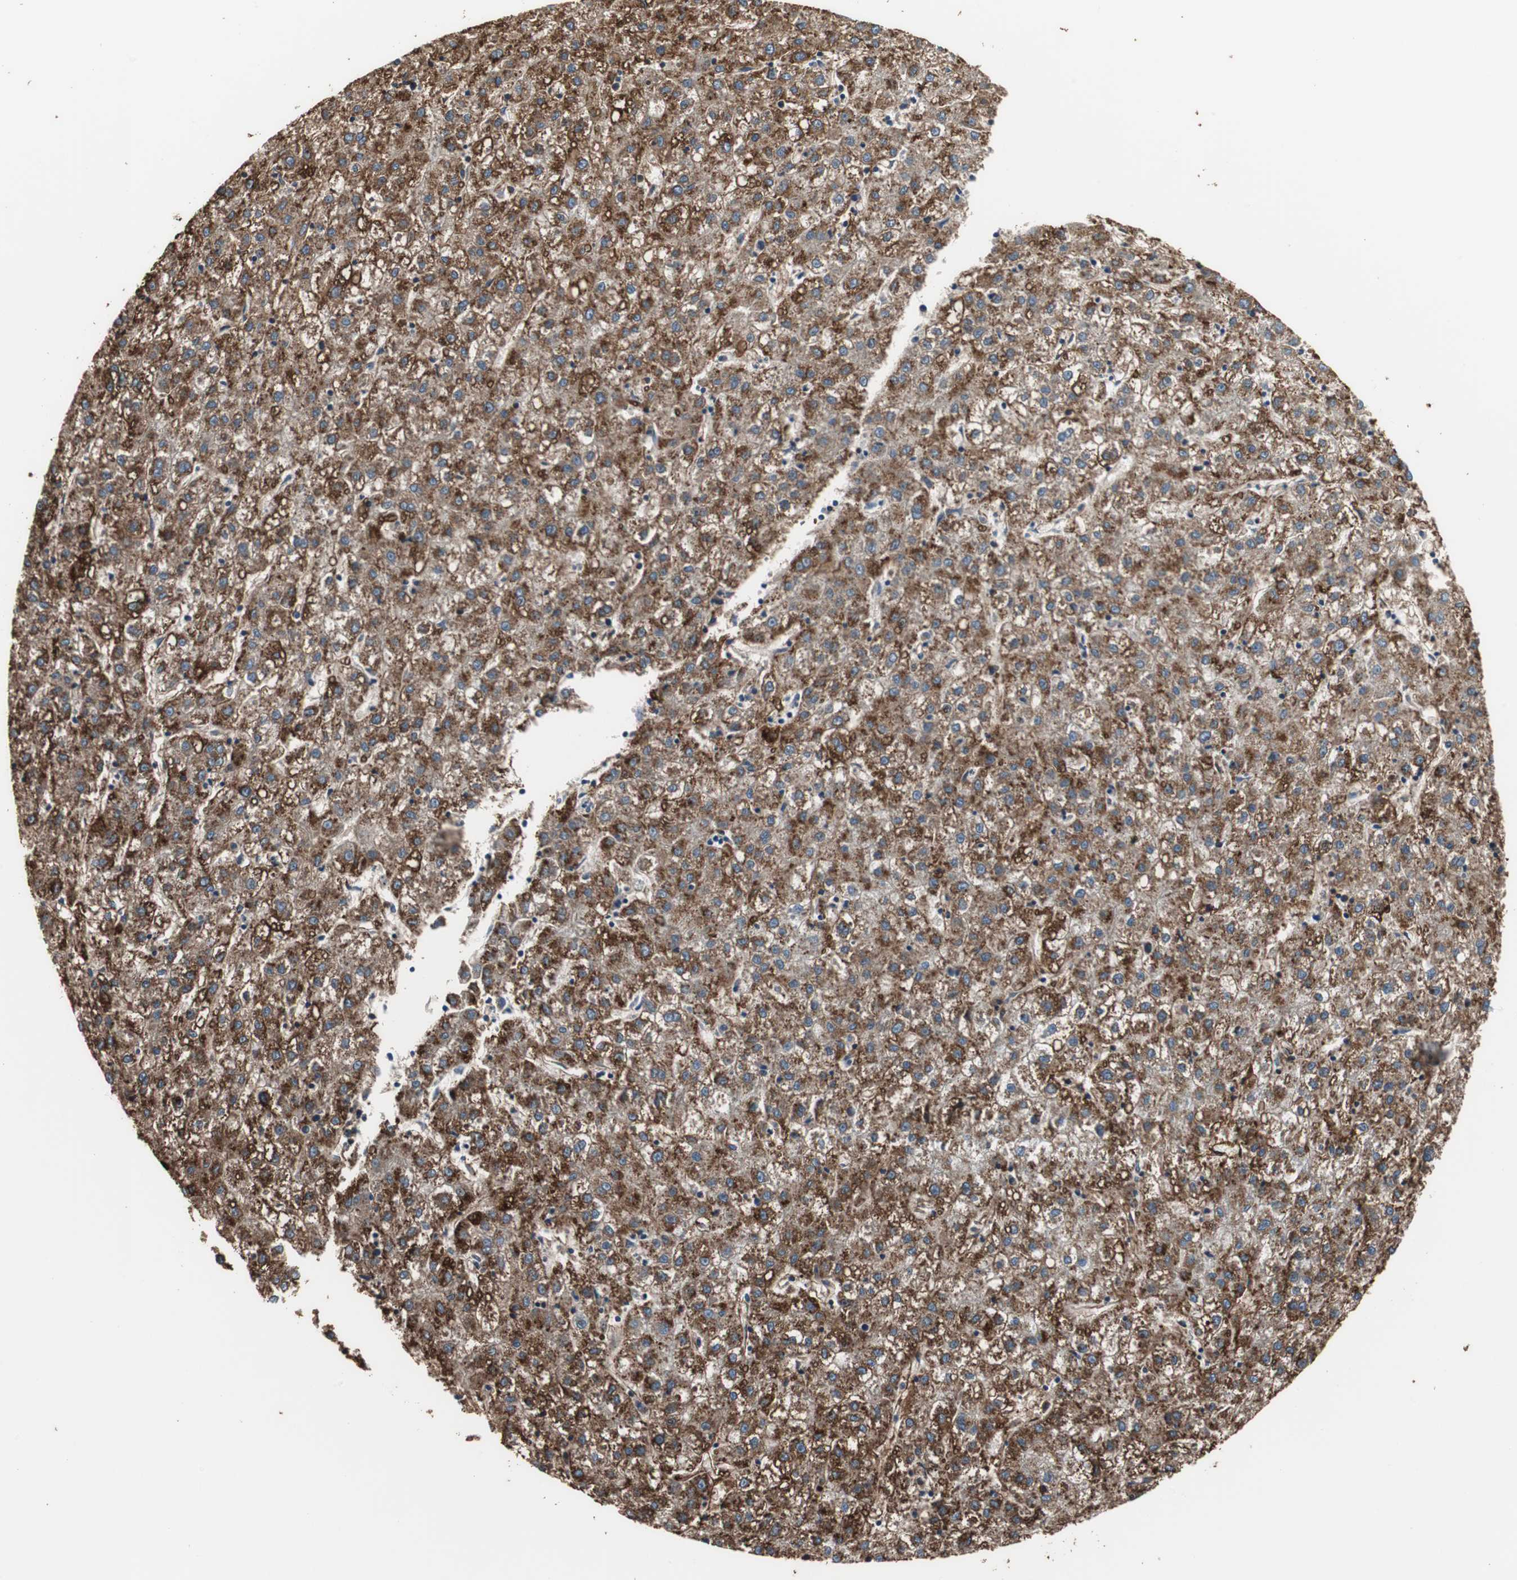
{"staining": {"intensity": "strong", "quantity": ">75%", "location": "cytoplasmic/membranous"}, "tissue": "liver cancer", "cell_type": "Tumor cells", "image_type": "cancer", "snomed": [{"axis": "morphology", "description": "Carcinoma, Hepatocellular, NOS"}, {"axis": "topography", "description": "Liver"}], "caption": "Liver hepatocellular carcinoma stained with a brown dye exhibits strong cytoplasmic/membranous positive expression in approximately >75% of tumor cells.", "gene": "ANXA4", "patient": {"sex": "male", "age": 72}}